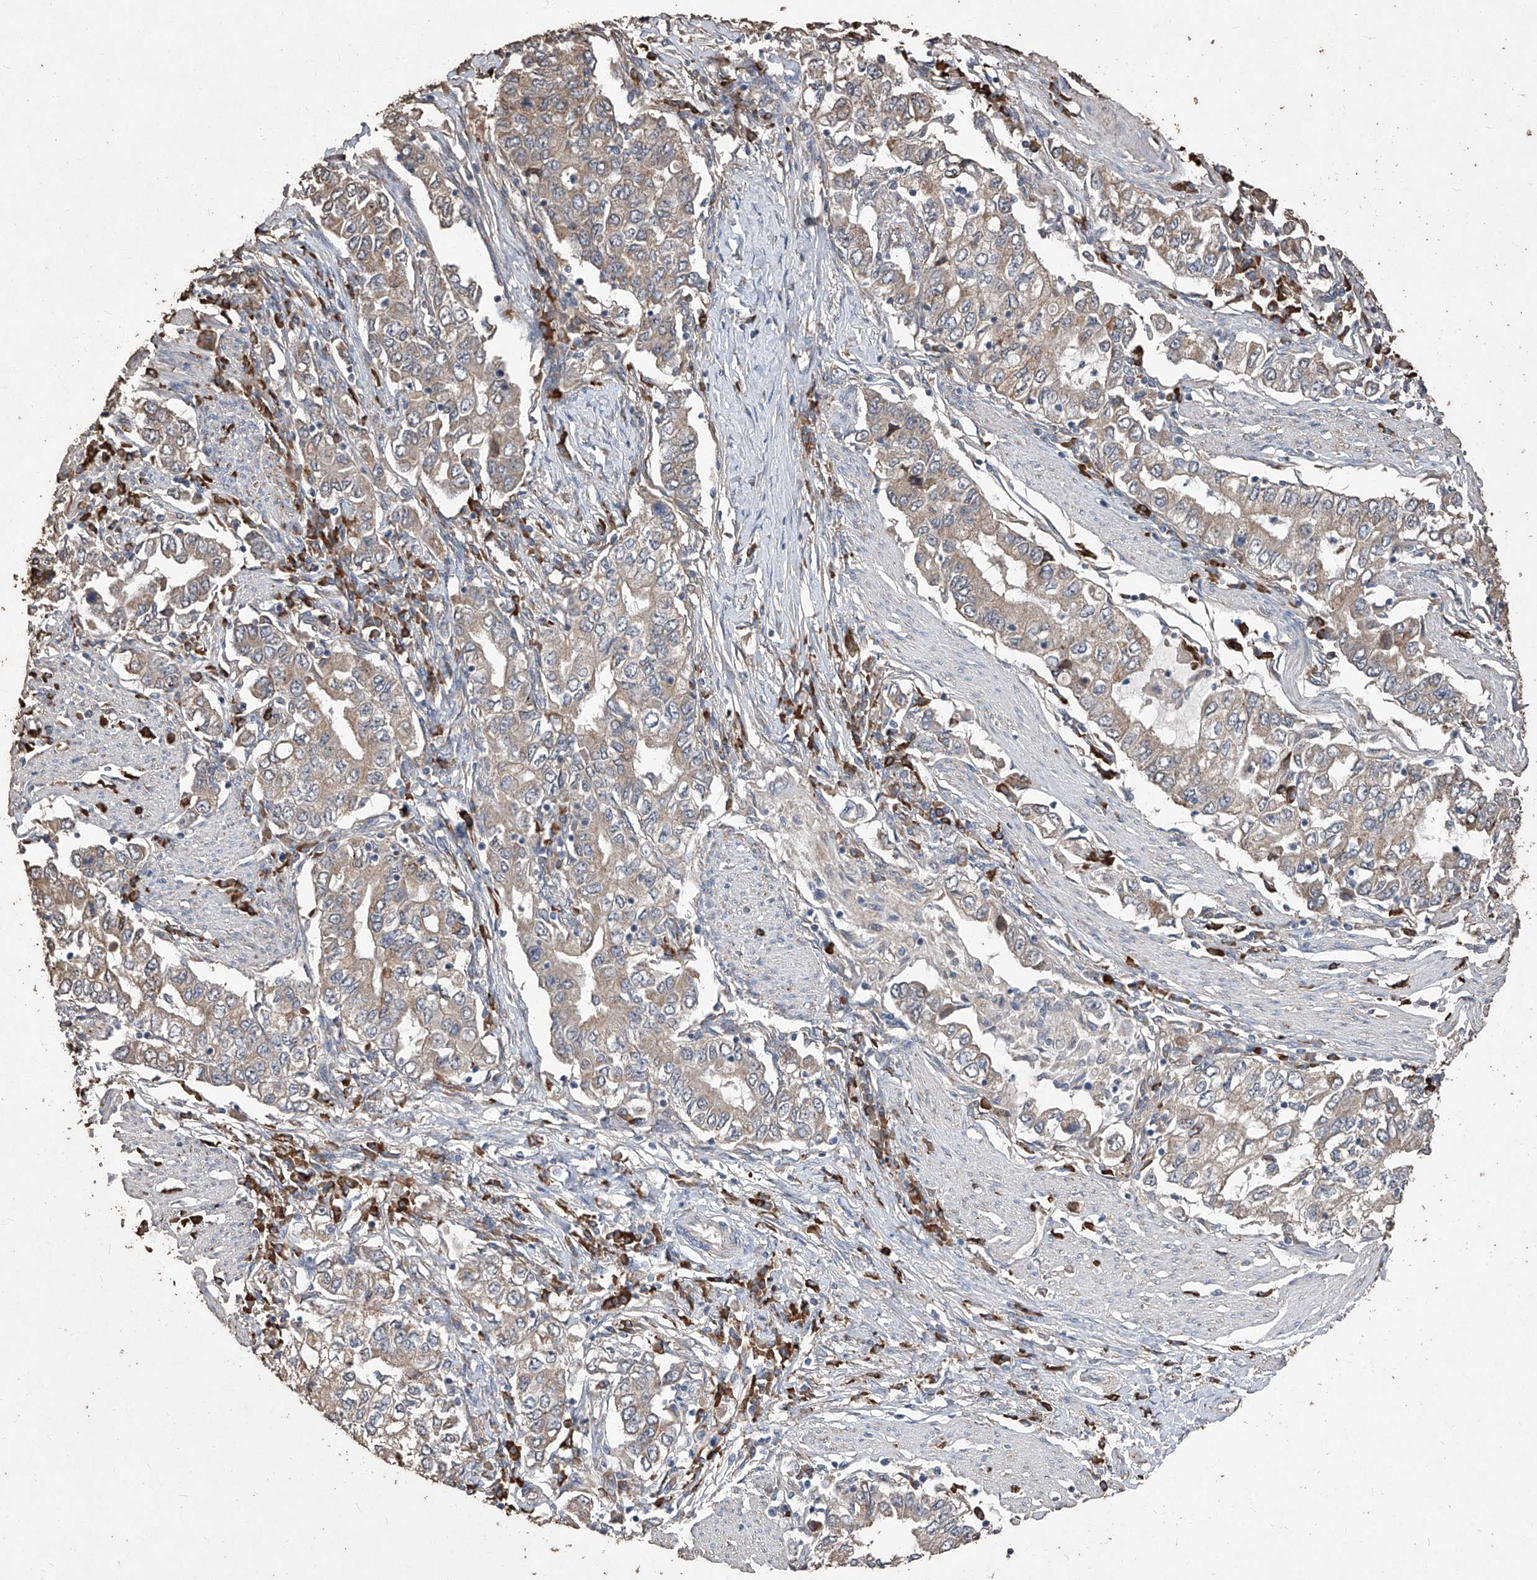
{"staining": {"intensity": "negative", "quantity": "none", "location": "none"}, "tissue": "stomach cancer", "cell_type": "Tumor cells", "image_type": "cancer", "snomed": [{"axis": "morphology", "description": "Adenocarcinoma, NOS"}, {"axis": "topography", "description": "Stomach, lower"}], "caption": "A micrograph of adenocarcinoma (stomach) stained for a protein demonstrates no brown staining in tumor cells.", "gene": "EML1", "patient": {"sex": "female", "age": 72}}